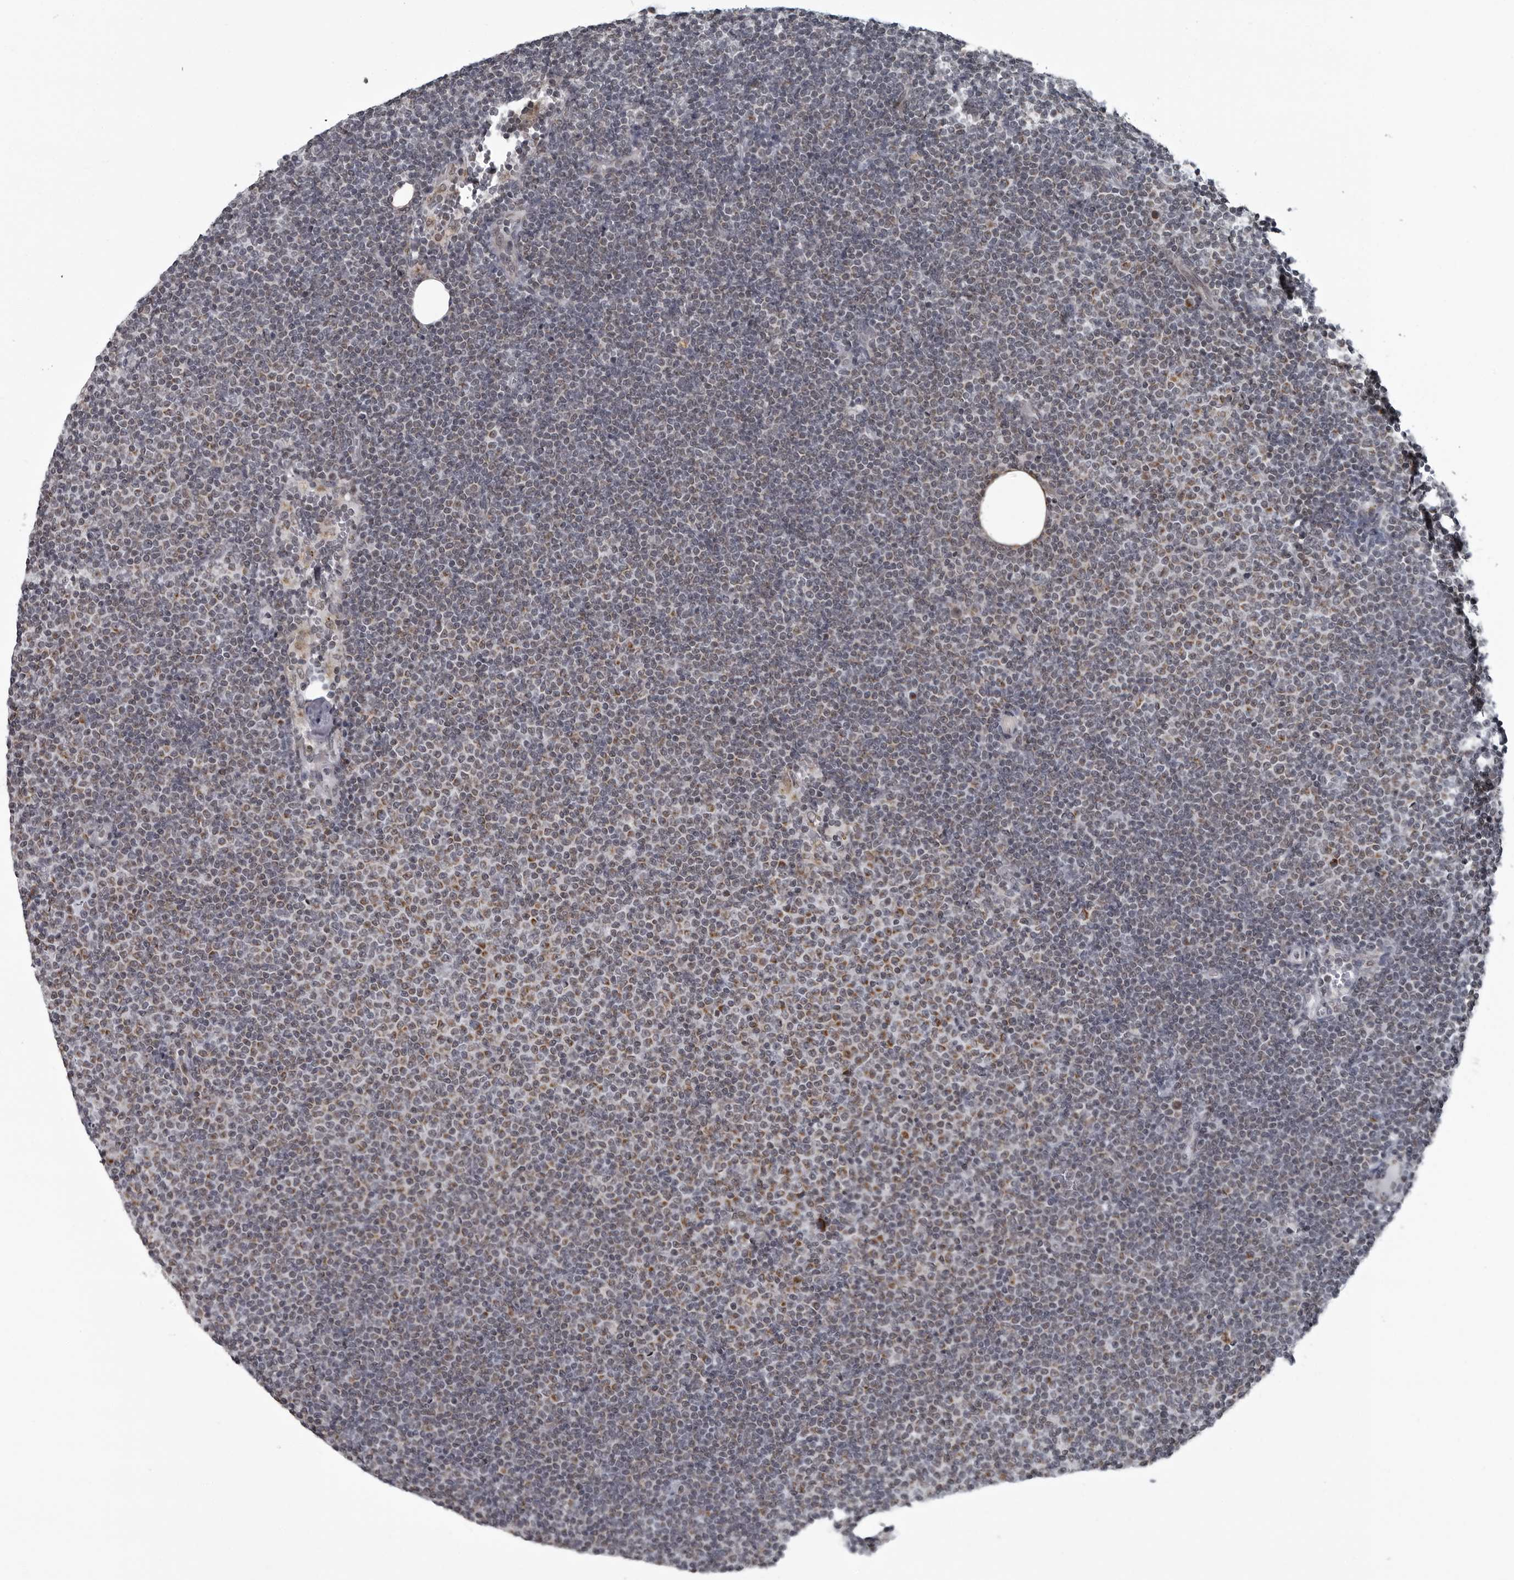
{"staining": {"intensity": "moderate", "quantity": "25%-75%", "location": "cytoplasmic/membranous"}, "tissue": "lymphoma", "cell_type": "Tumor cells", "image_type": "cancer", "snomed": [{"axis": "morphology", "description": "Malignant lymphoma, non-Hodgkin's type, Low grade"}, {"axis": "topography", "description": "Lymph node"}], "caption": "Tumor cells exhibit medium levels of moderate cytoplasmic/membranous staining in approximately 25%-75% of cells in lymphoma.", "gene": "RTCA", "patient": {"sex": "female", "age": 53}}